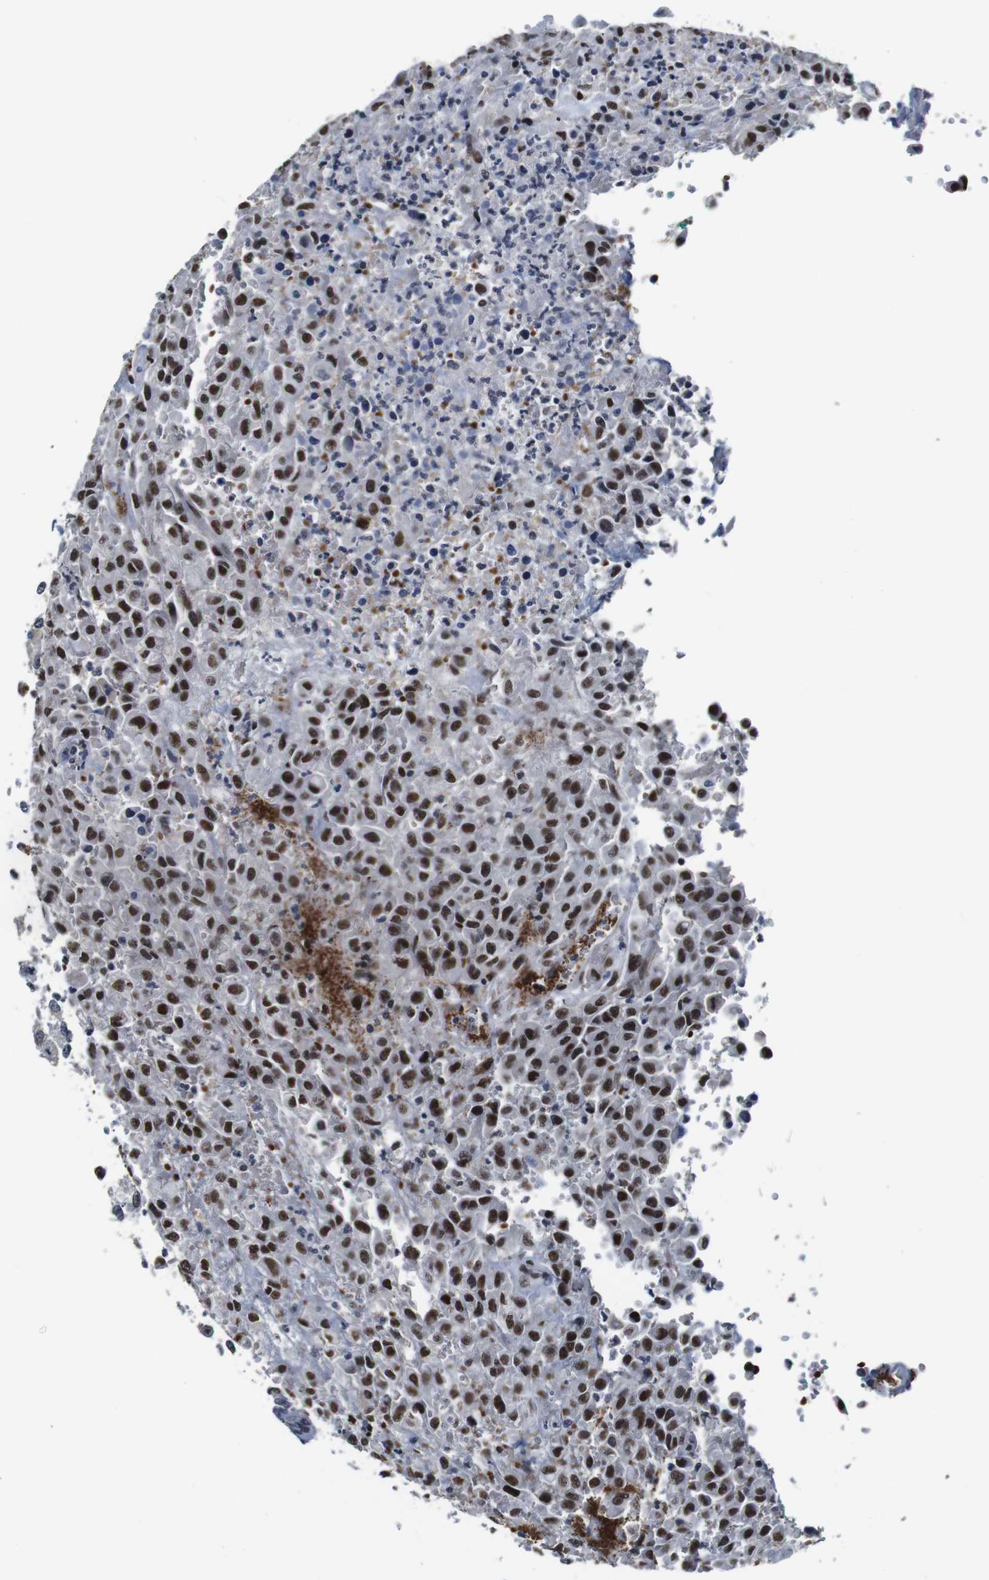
{"staining": {"intensity": "strong", "quantity": ">75%", "location": "nuclear"}, "tissue": "urothelial cancer", "cell_type": "Tumor cells", "image_type": "cancer", "snomed": [{"axis": "morphology", "description": "Urothelial carcinoma, High grade"}, {"axis": "topography", "description": "Urinary bladder"}], "caption": "Immunohistochemical staining of human urothelial carcinoma (high-grade) exhibits high levels of strong nuclear protein expression in approximately >75% of tumor cells.", "gene": "ILDR2", "patient": {"sex": "male", "age": 46}}